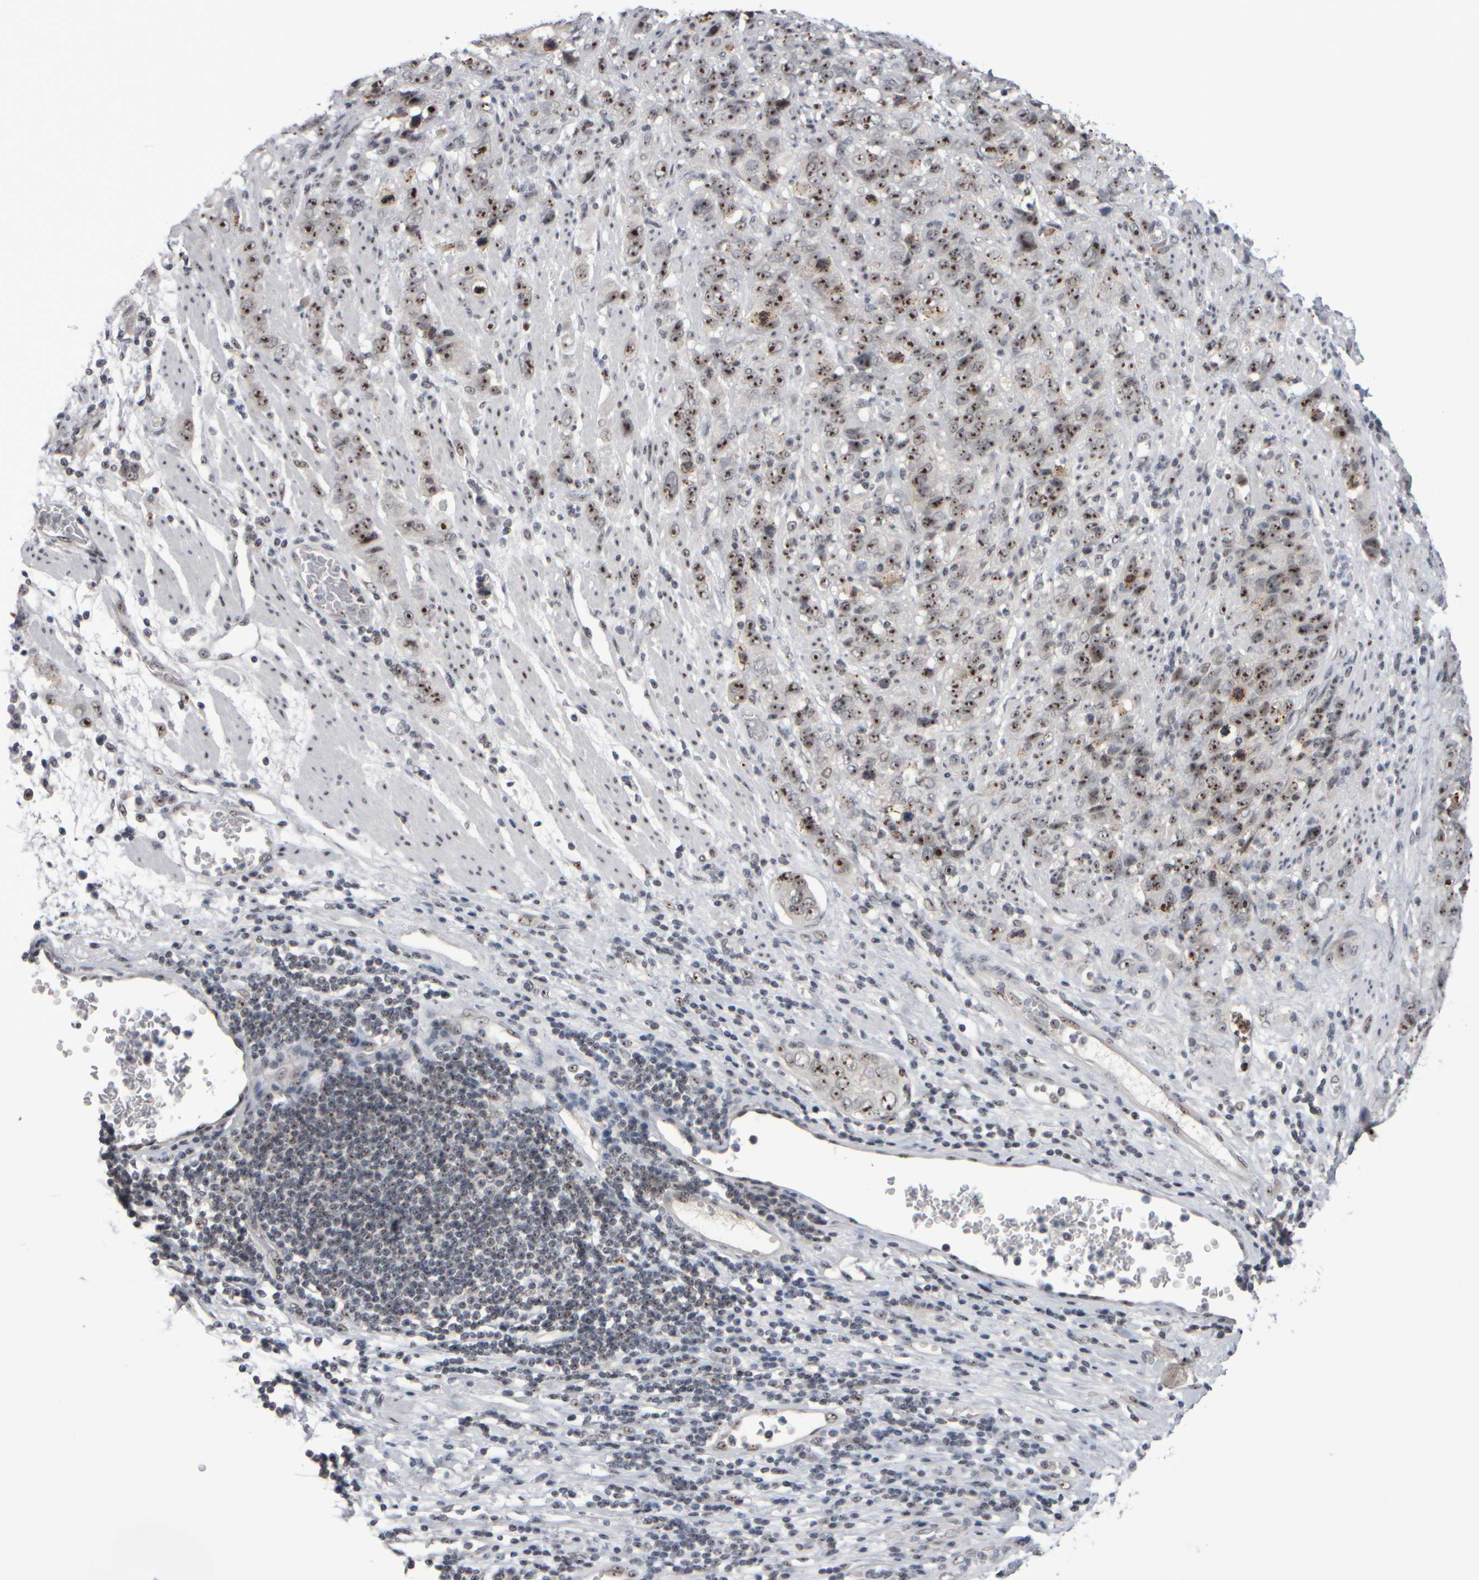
{"staining": {"intensity": "moderate", "quantity": ">75%", "location": "nuclear"}, "tissue": "stomach cancer", "cell_type": "Tumor cells", "image_type": "cancer", "snomed": [{"axis": "morphology", "description": "Adenocarcinoma, NOS"}, {"axis": "topography", "description": "Stomach"}], "caption": "High-power microscopy captured an immunohistochemistry (IHC) micrograph of stomach cancer (adenocarcinoma), revealing moderate nuclear staining in approximately >75% of tumor cells.", "gene": "SURF6", "patient": {"sex": "male", "age": 48}}